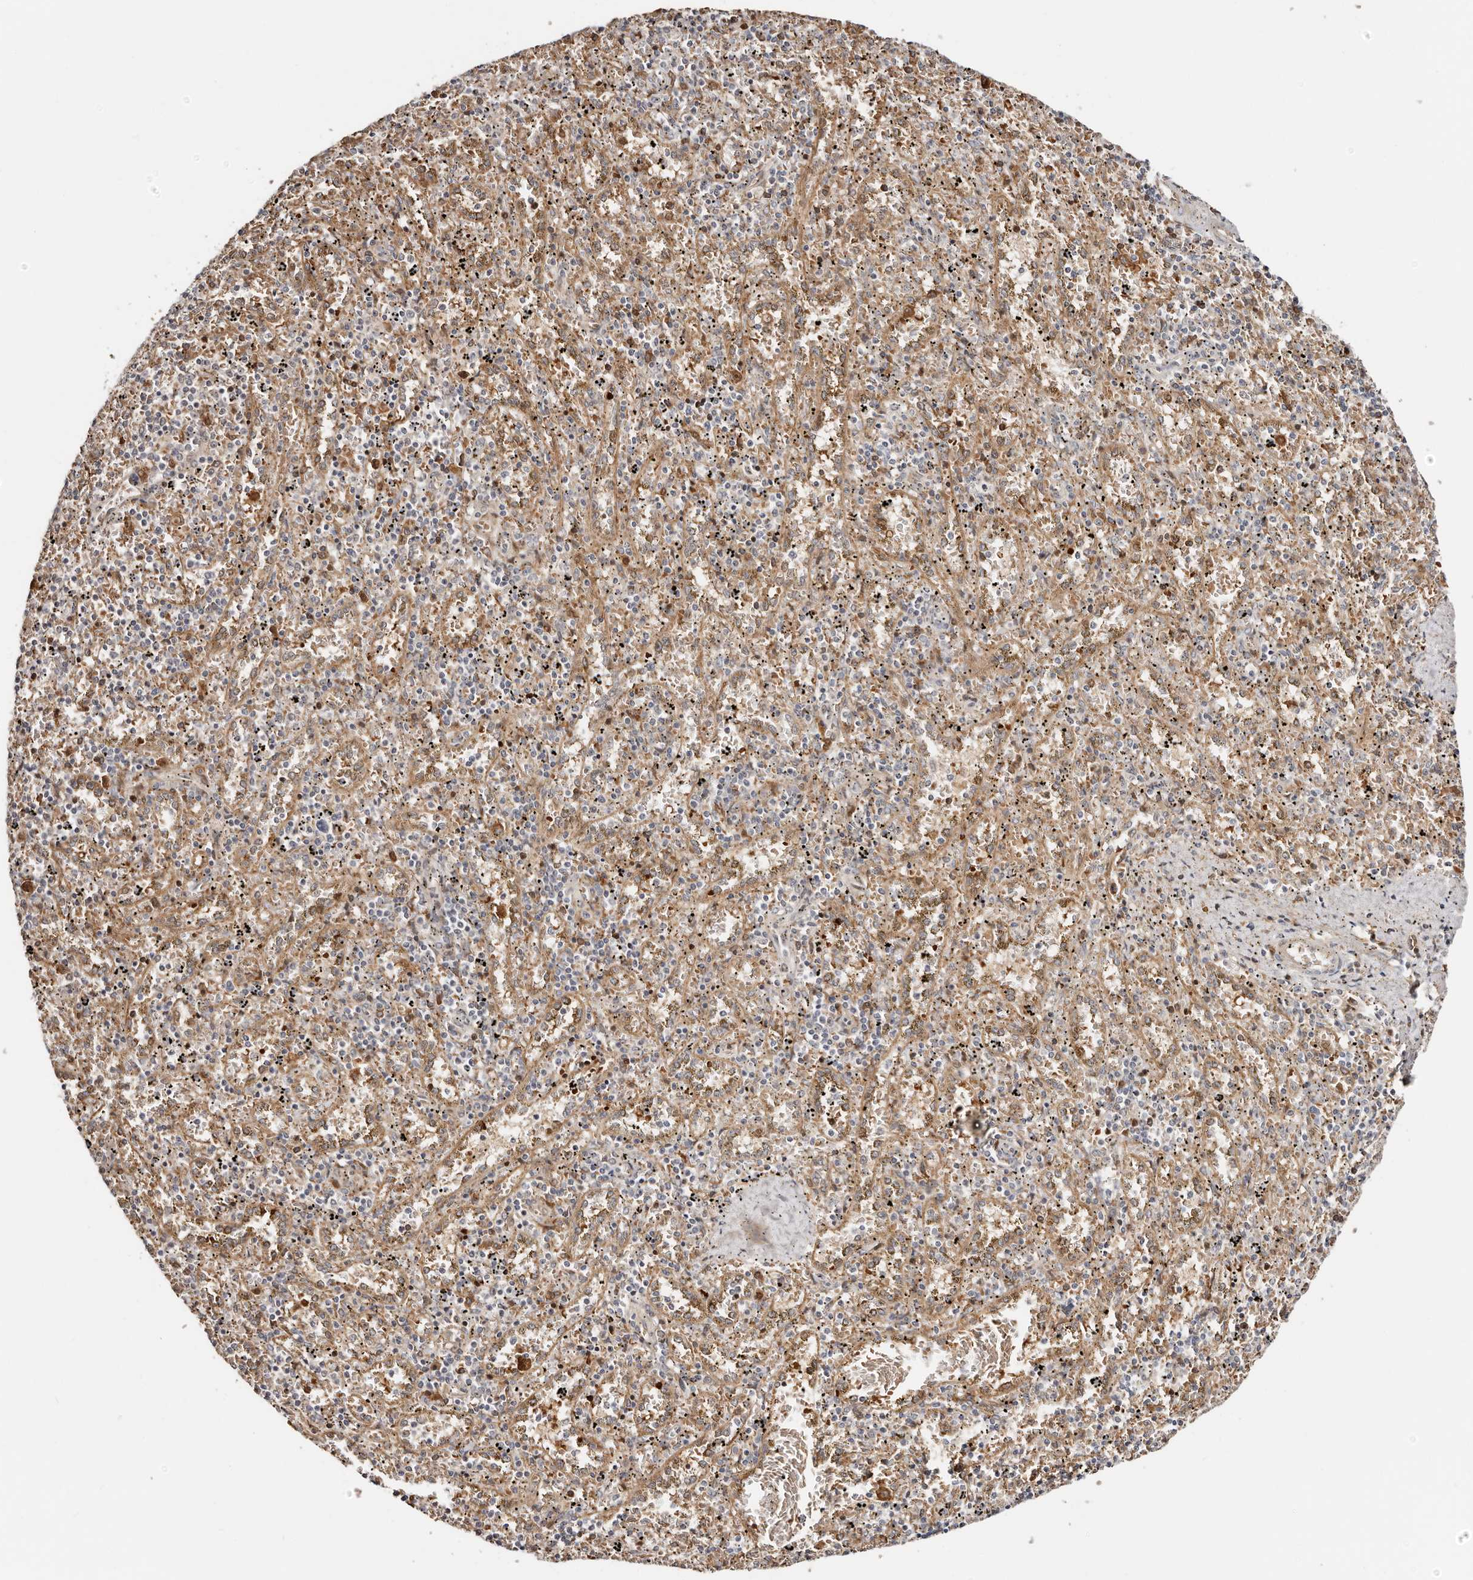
{"staining": {"intensity": "weak", "quantity": "25%-75%", "location": "cytoplasmic/membranous"}, "tissue": "spleen", "cell_type": "Cells in red pulp", "image_type": "normal", "snomed": [{"axis": "morphology", "description": "Normal tissue, NOS"}, {"axis": "topography", "description": "Spleen"}], "caption": "Immunohistochemical staining of unremarkable human spleen exhibits low levels of weak cytoplasmic/membranous positivity in approximately 25%-75% of cells in red pulp.", "gene": "ODF2L", "patient": {"sex": "male", "age": 11}}